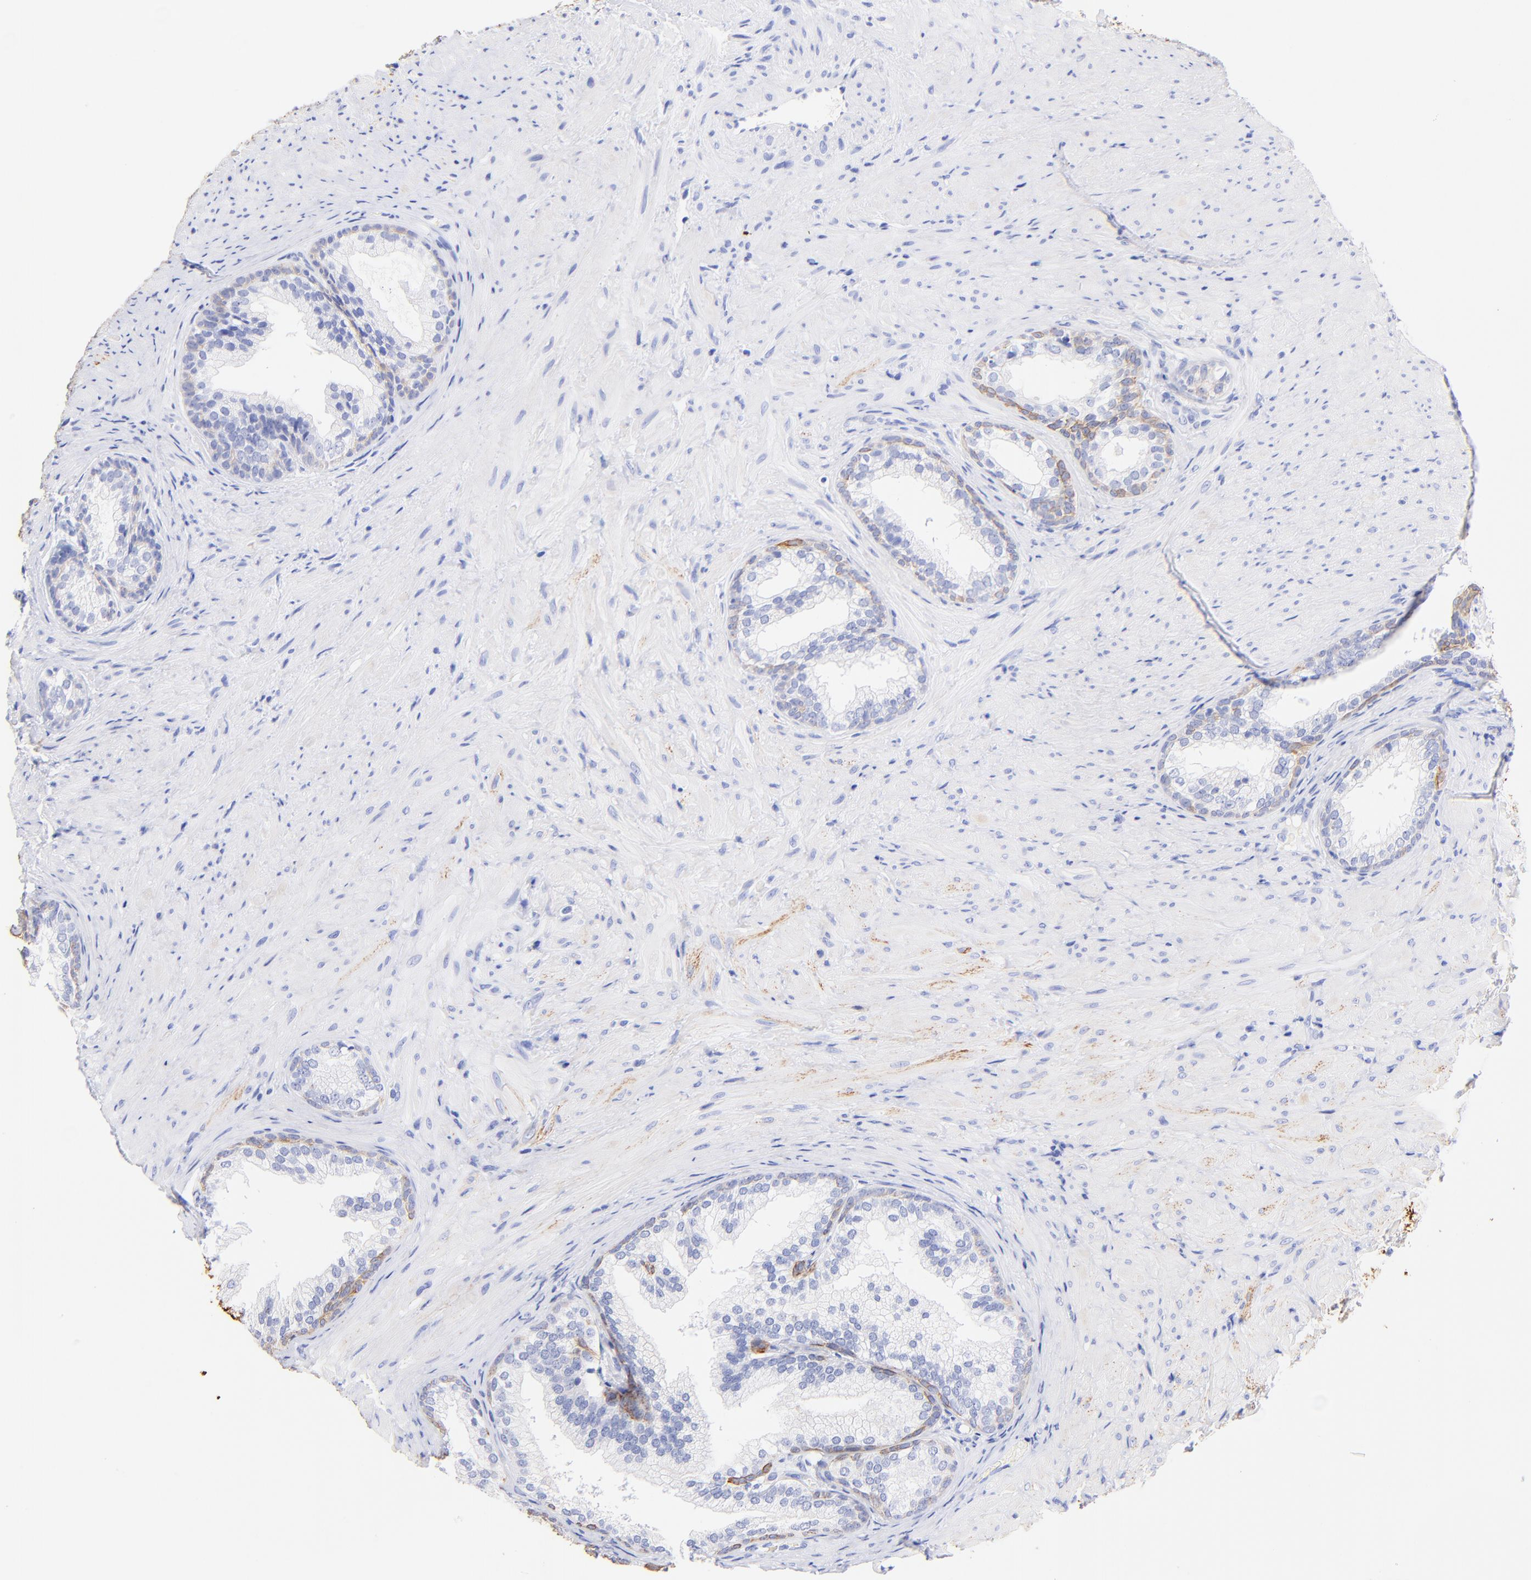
{"staining": {"intensity": "strong", "quantity": "25%-75%", "location": "cytoplasmic/membranous"}, "tissue": "prostate", "cell_type": "Glandular cells", "image_type": "normal", "snomed": [{"axis": "morphology", "description": "Normal tissue, NOS"}, {"axis": "topography", "description": "Prostate"}], "caption": "Brown immunohistochemical staining in benign prostate exhibits strong cytoplasmic/membranous staining in approximately 25%-75% of glandular cells.", "gene": "KRT19", "patient": {"sex": "male", "age": 76}}